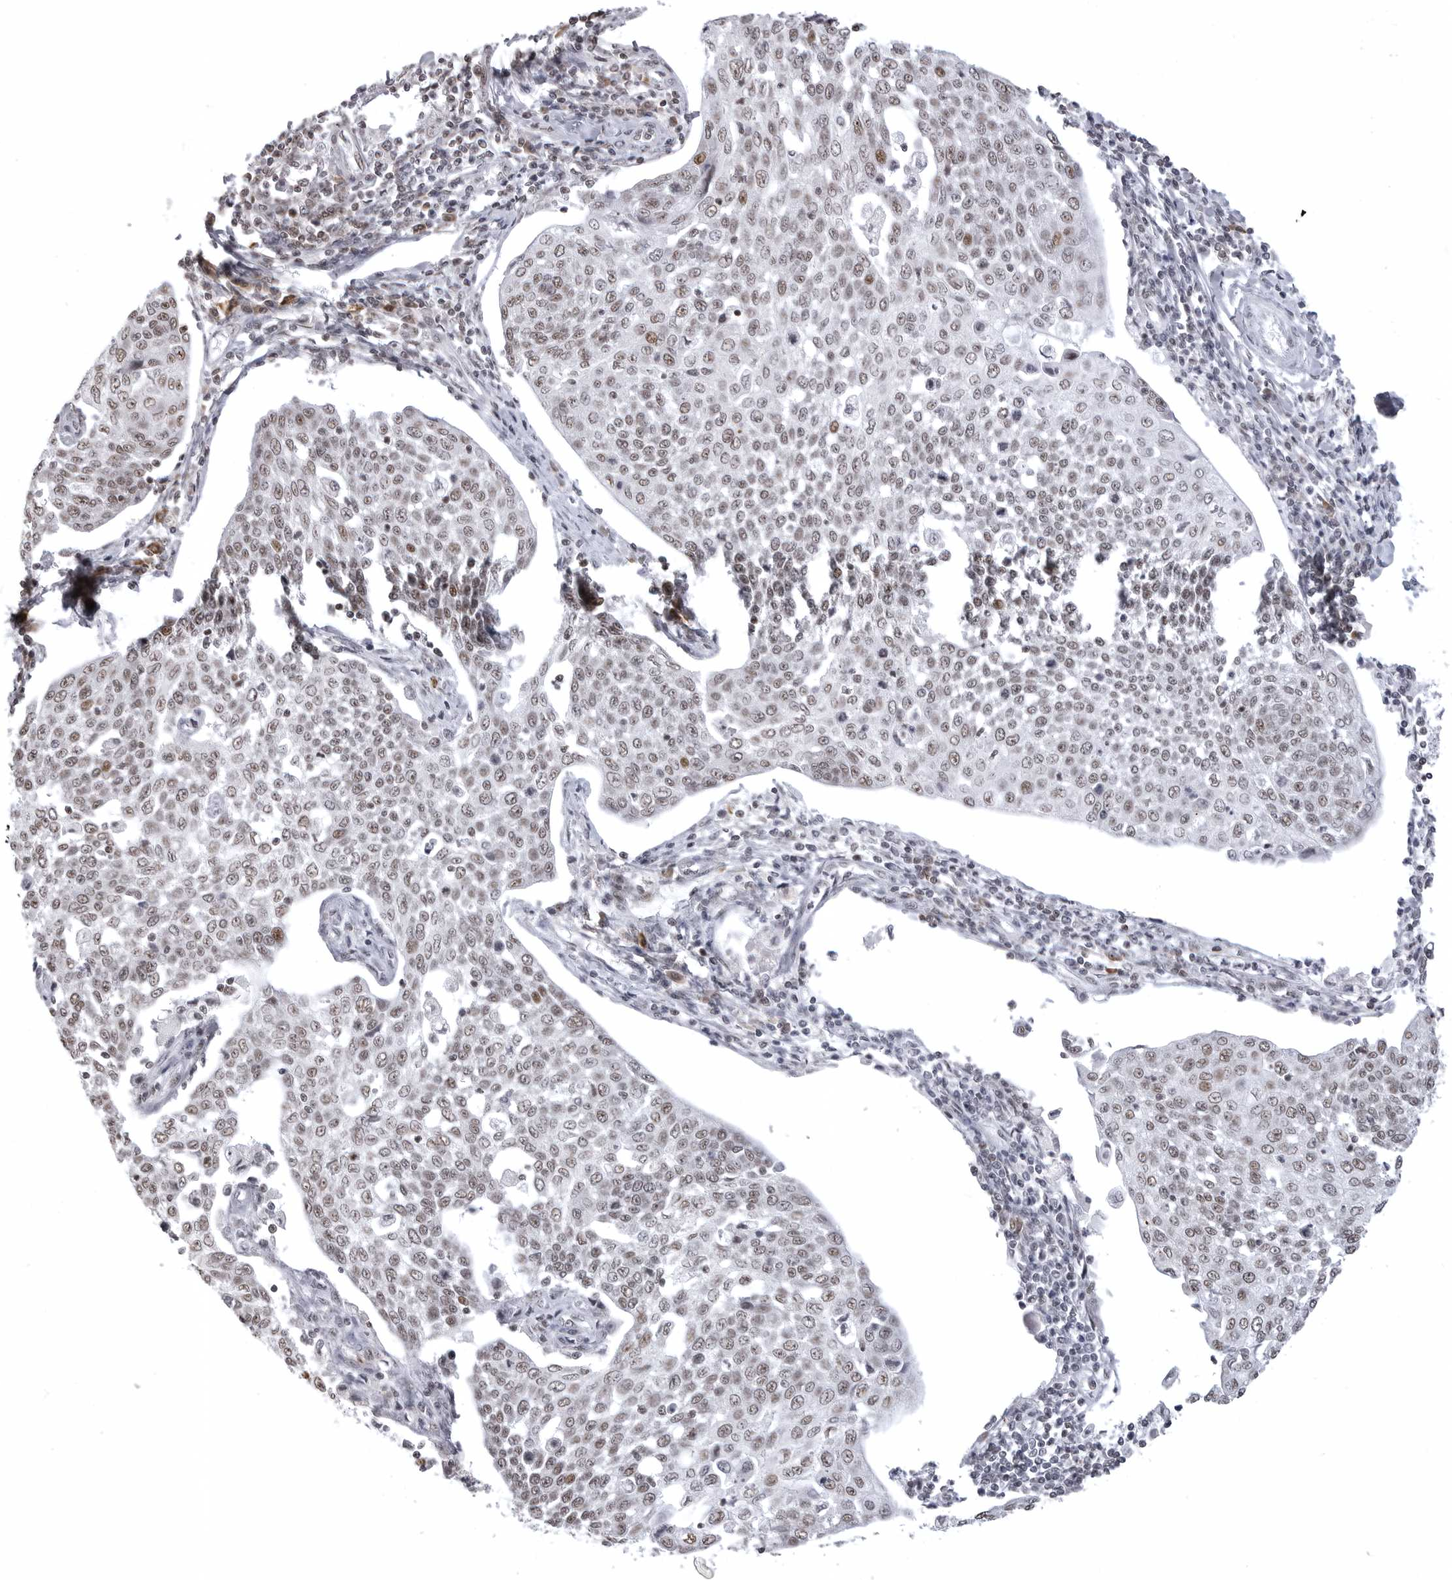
{"staining": {"intensity": "weak", "quantity": "25%-75%", "location": "nuclear"}, "tissue": "cervical cancer", "cell_type": "Tumor cells", "image_type": "cancer", "snomed": [{"axis": "morphology", "description": "Squamous cell carcinoma, NOS"}, {"axis": "topography", "description": "Cervix"}], "caption": "Human cervical cancer (squamous cell carcinoma) stained for a protein (brown) reveals weak nuclear positive positivity in approximately 25%-75% of tumor cells.", "gene": "WRAP53", "patient": {"sex": "female", "age": 34}}